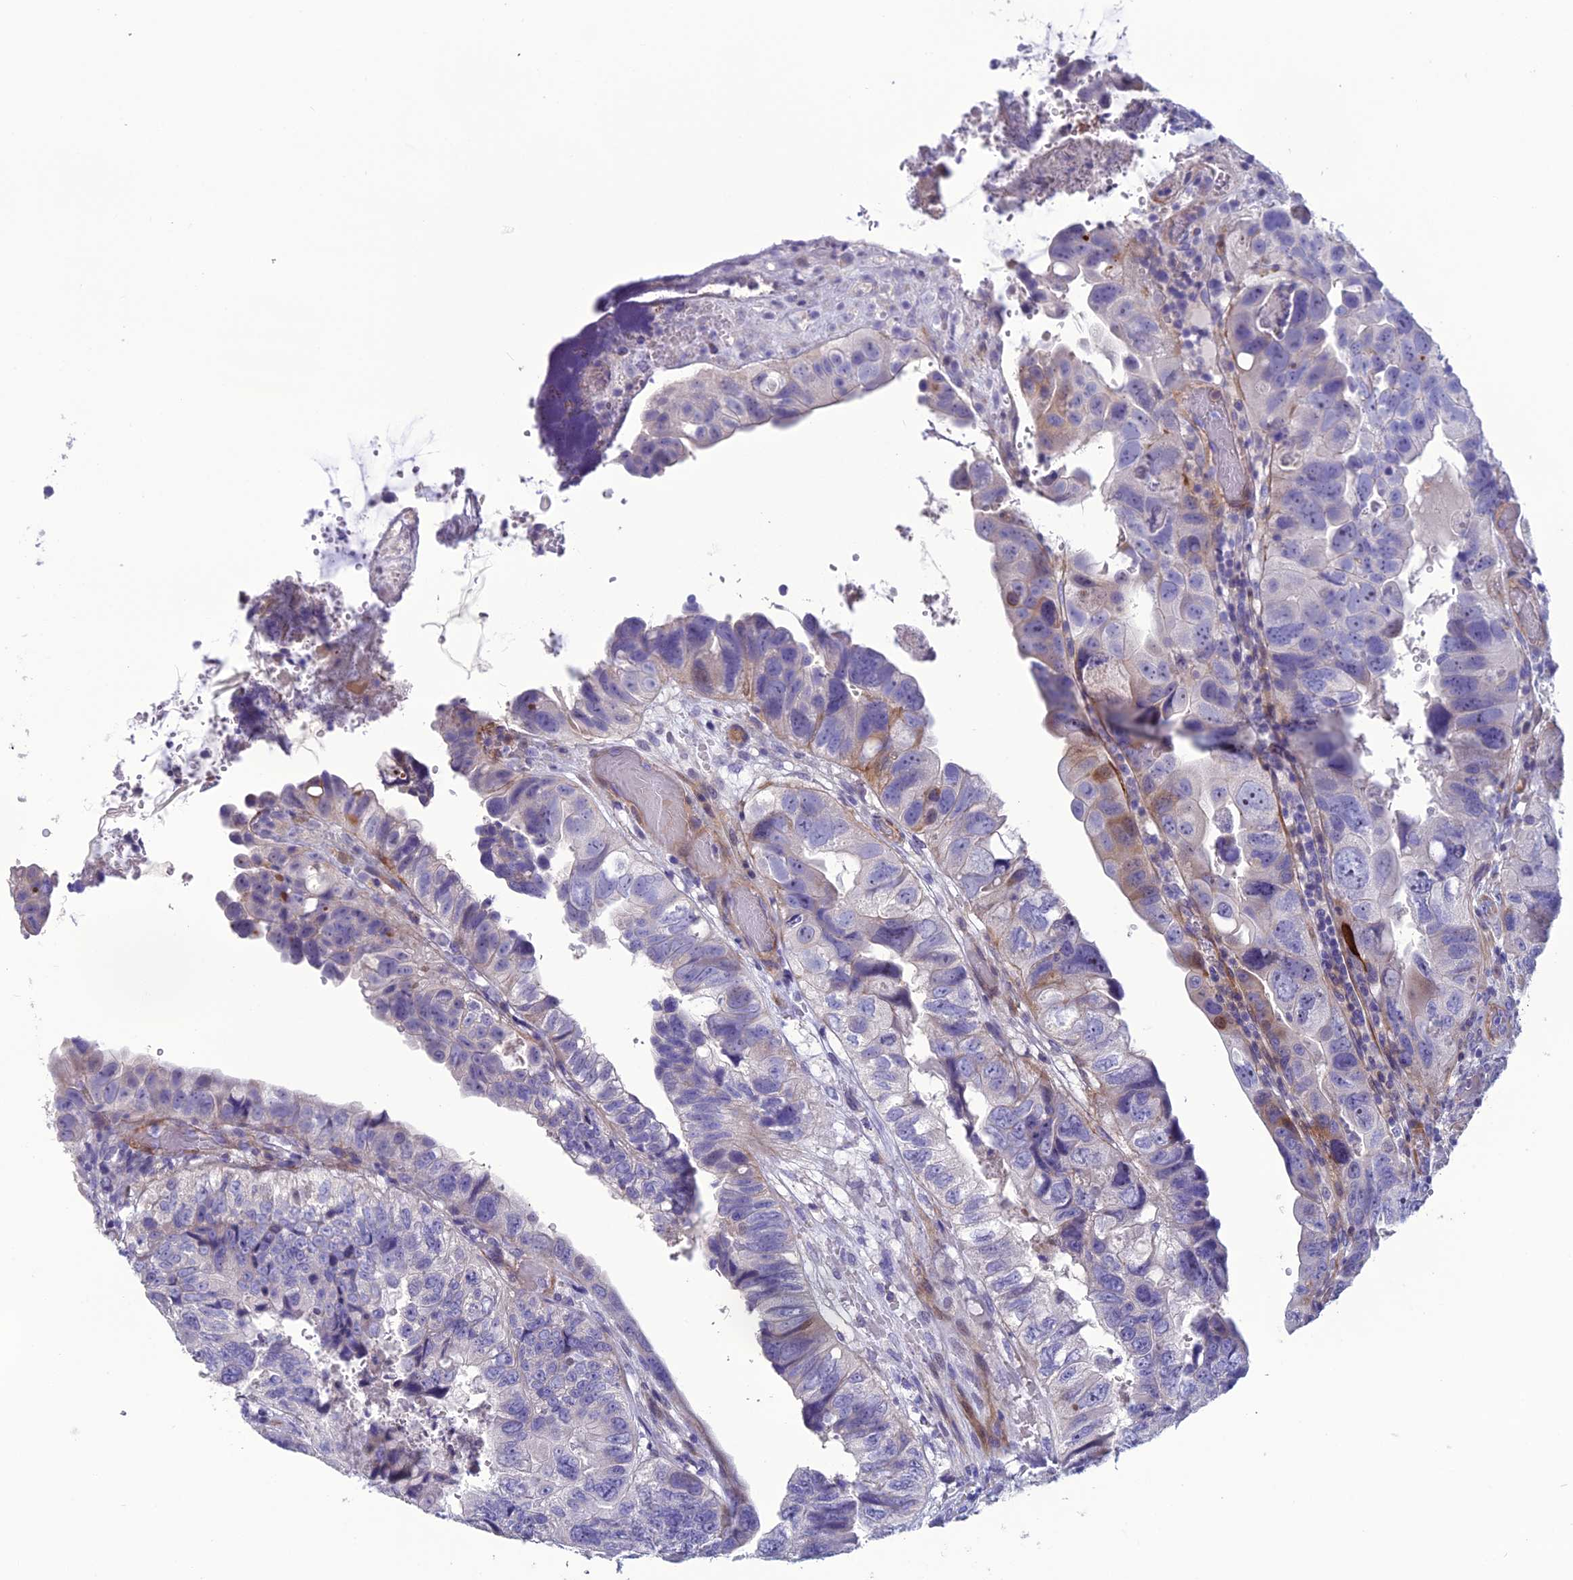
{"staining": {"intensity": "moderate", "quantity": "<25%", "location": "cytoplasmic/membranous,nuclear"}, "tissue": "colorectal cancer", "cell_type": "Tumor cells", "image_type": "cancer", "snomed": [{"axis": "morphology", "description": "Adenocarcinoma, NOS"}, {"axis": "topography", "description": "Rectum"}], "caption": "DAB (3,3'-diaminobenzidine) immunohistochemical staining of adenocarcinoma (colorectal) reveals moderate cytoplasmic/membranous and nuclear protein positivity in about <25% of tumor cells. (DAB IHC, brown staining for protein, blue staining for nuclei).", "gene": "OR56B1", "patient": {"sex": "male", "age": 63}}